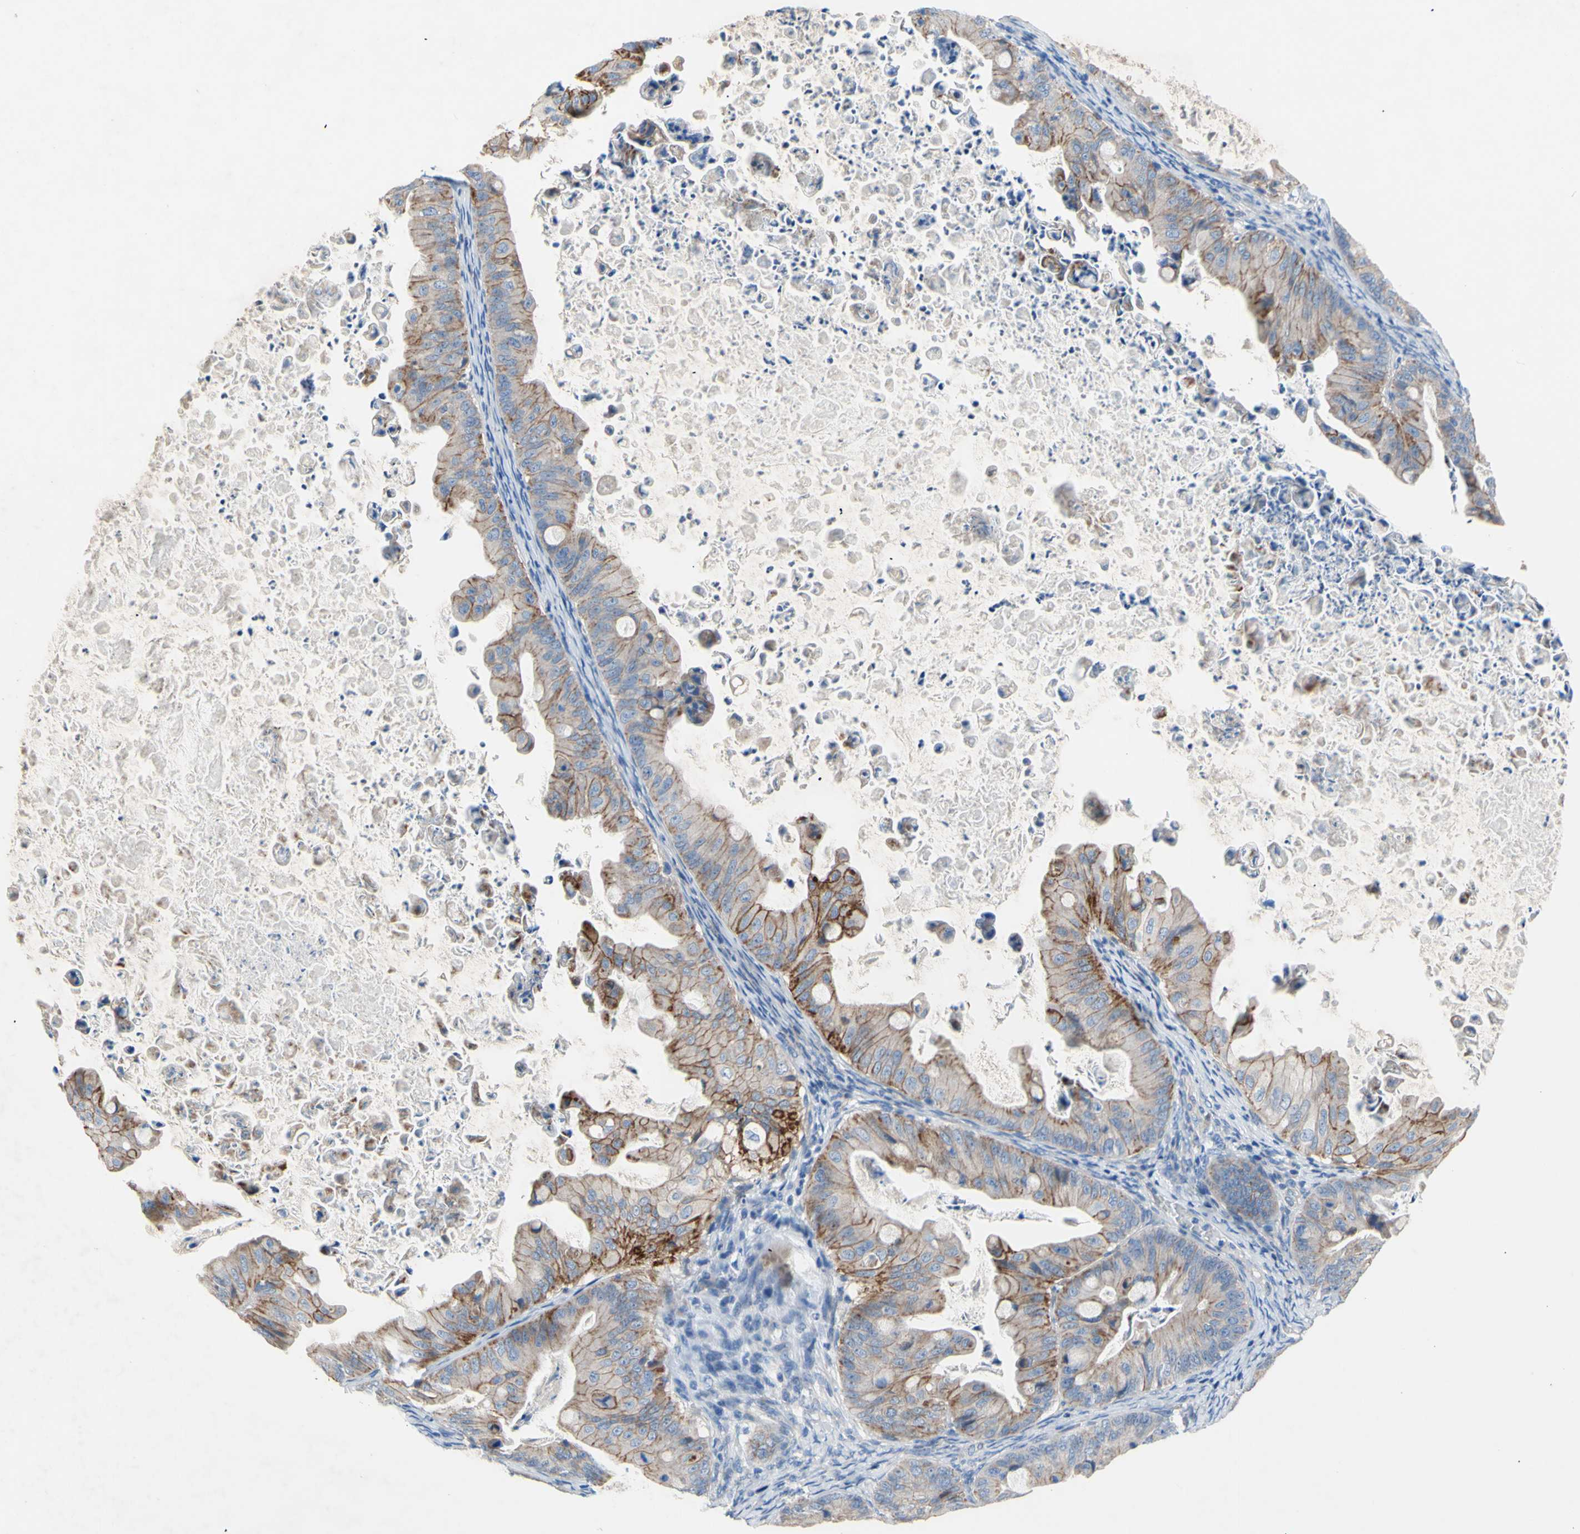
{"staining": {"intensity": "moderate", "quantity": "25%-75%", "location": "cytoplasmic/membranous"}, "tissue": "ovarian cancer", "cell_type": "Tumor cells", "image_type": "cancer", "snomed": [{"axis": "morphology", "description": "Cystadenocarcinoma, mucinous, NOS"}, {"axis": "topography", "description": "Ovary"}], "caption": "Immunohistochemistry (IHC) micrograph of human mucinous cystadenocarcinoma (ovarian) stained for a protein (brown), which displays medium levels of moderate cytoplasmic/membranous staining in approximately 25%-75% of tumor cells.", "gene": "TMIGD2", "patient": {"sex": "female", "age": 37}}